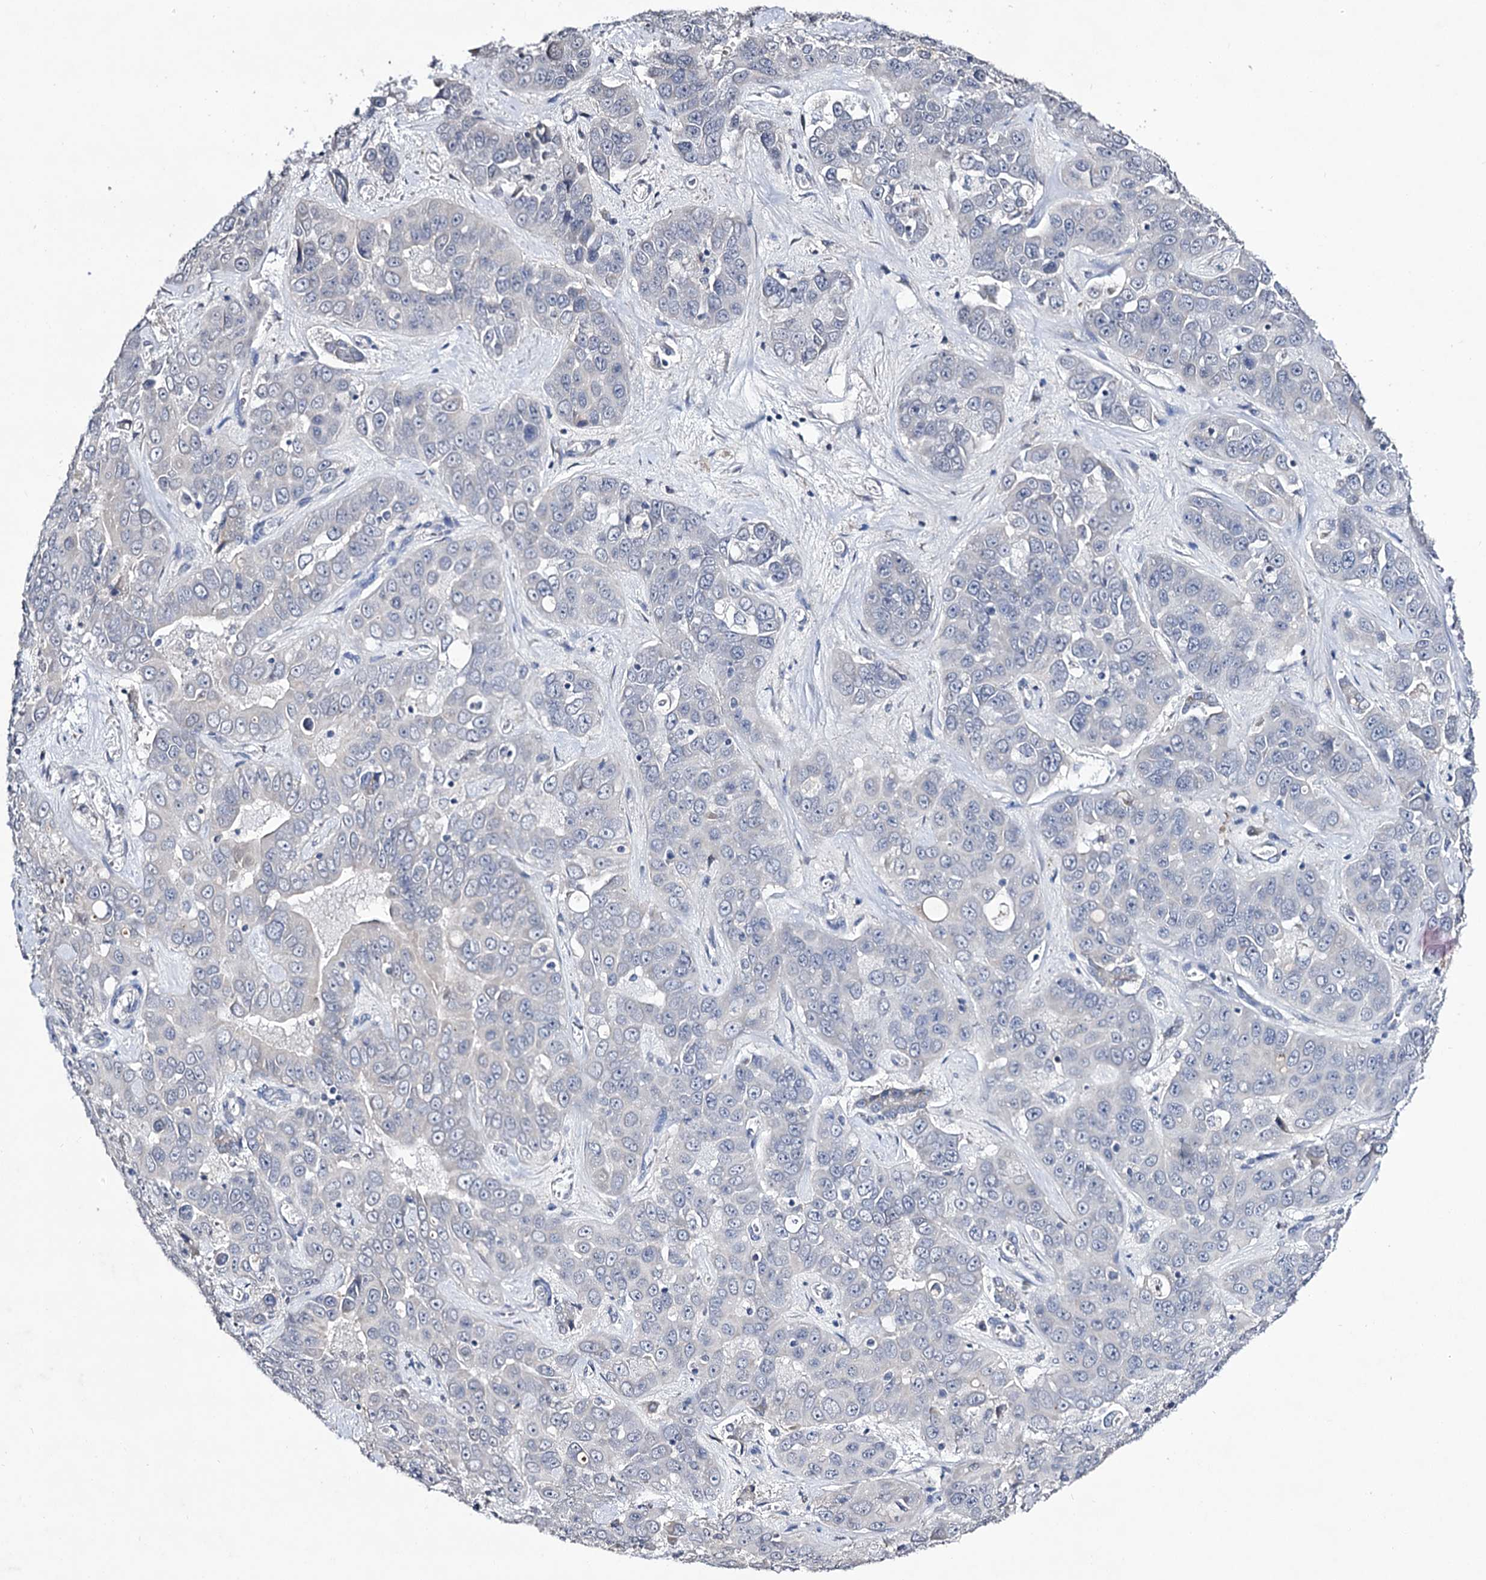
{"staining": {"intensity": "negative", "quantity": "none", "location": "none"}, "tissue": "liver cancer", "cell_type": "Tumor cells", "image_type": "cancer", "snomed": [{"axis": "morphology", "description": "Cholangiocarcinoma"}, {"axis": "topography", "description": "Liver"}], "caption": "Immunohistochemistry histopathology image of human liver cancer (cholangiocarcinoma) stained for a protein (brown), which shows no staining in tumor cells.", "gene": "PLIN1", "patient": {"sex": "female", "age": 52}}